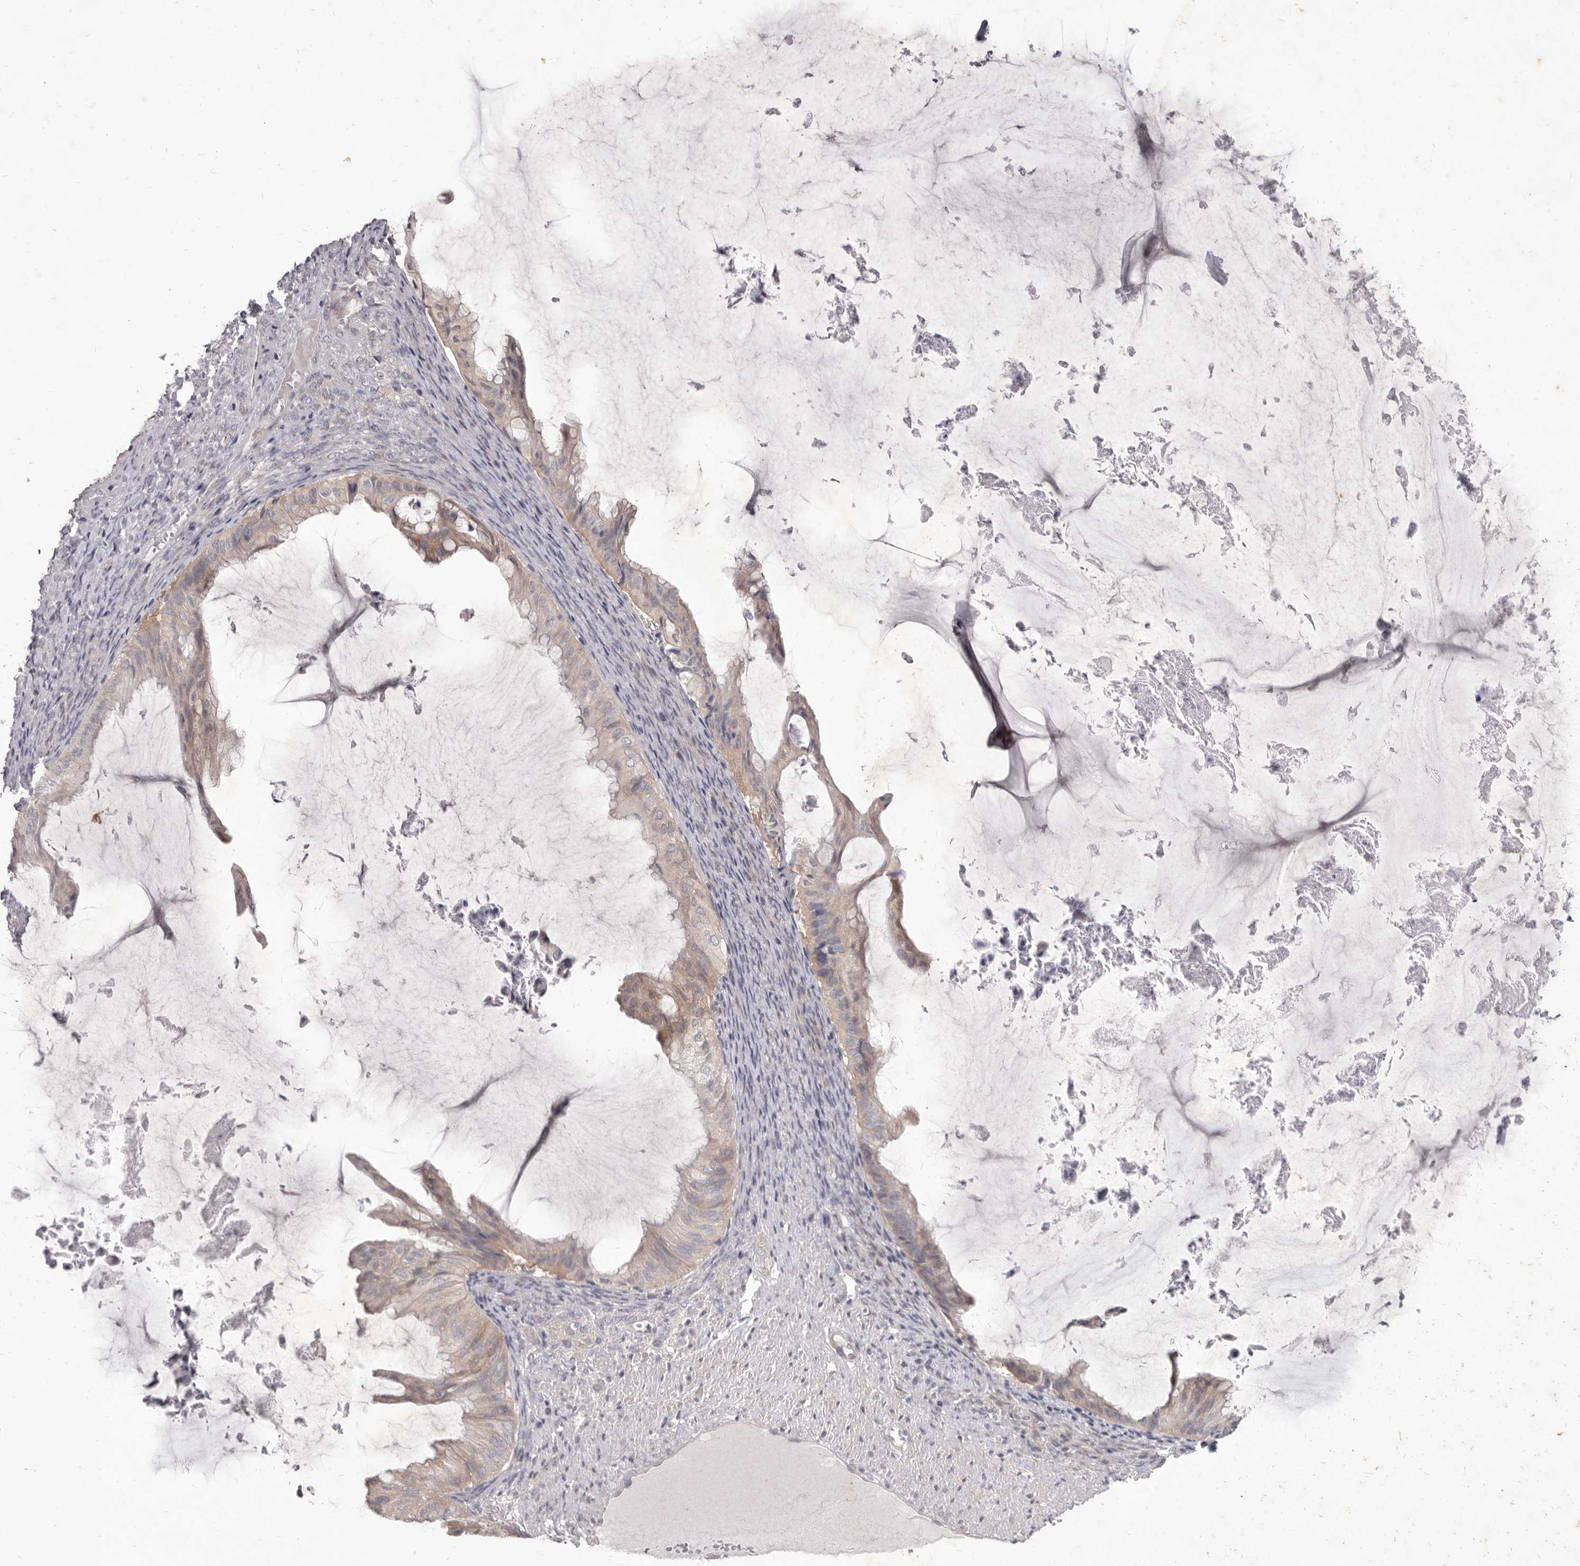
{"staining": {"intensity": "weak", "quantity": ">75%", "location": "cytoplasmic/membranous"}, "tissue": "ovarian cancer", "cell_type": "Tumor cells", "image_type": "cancer", "snomed": [{"axis": "morphology", "description": "Cystadenocarcinoma, mucinous, NOS"}, {"axis": "topography", "description": "Ovary"}], "caption": "This photomicrograph shows ovarian cancer (mucinous cystadenocarcinoma) stained with immunohistochemistry to label a protein in brown. The cytoplasmic/membranous of tumor cells show weak positivity for the protein. Nuclei are counter-stained blue.", "gene": "GSK3B", "patient": {"sex": "female", "age": 61}}